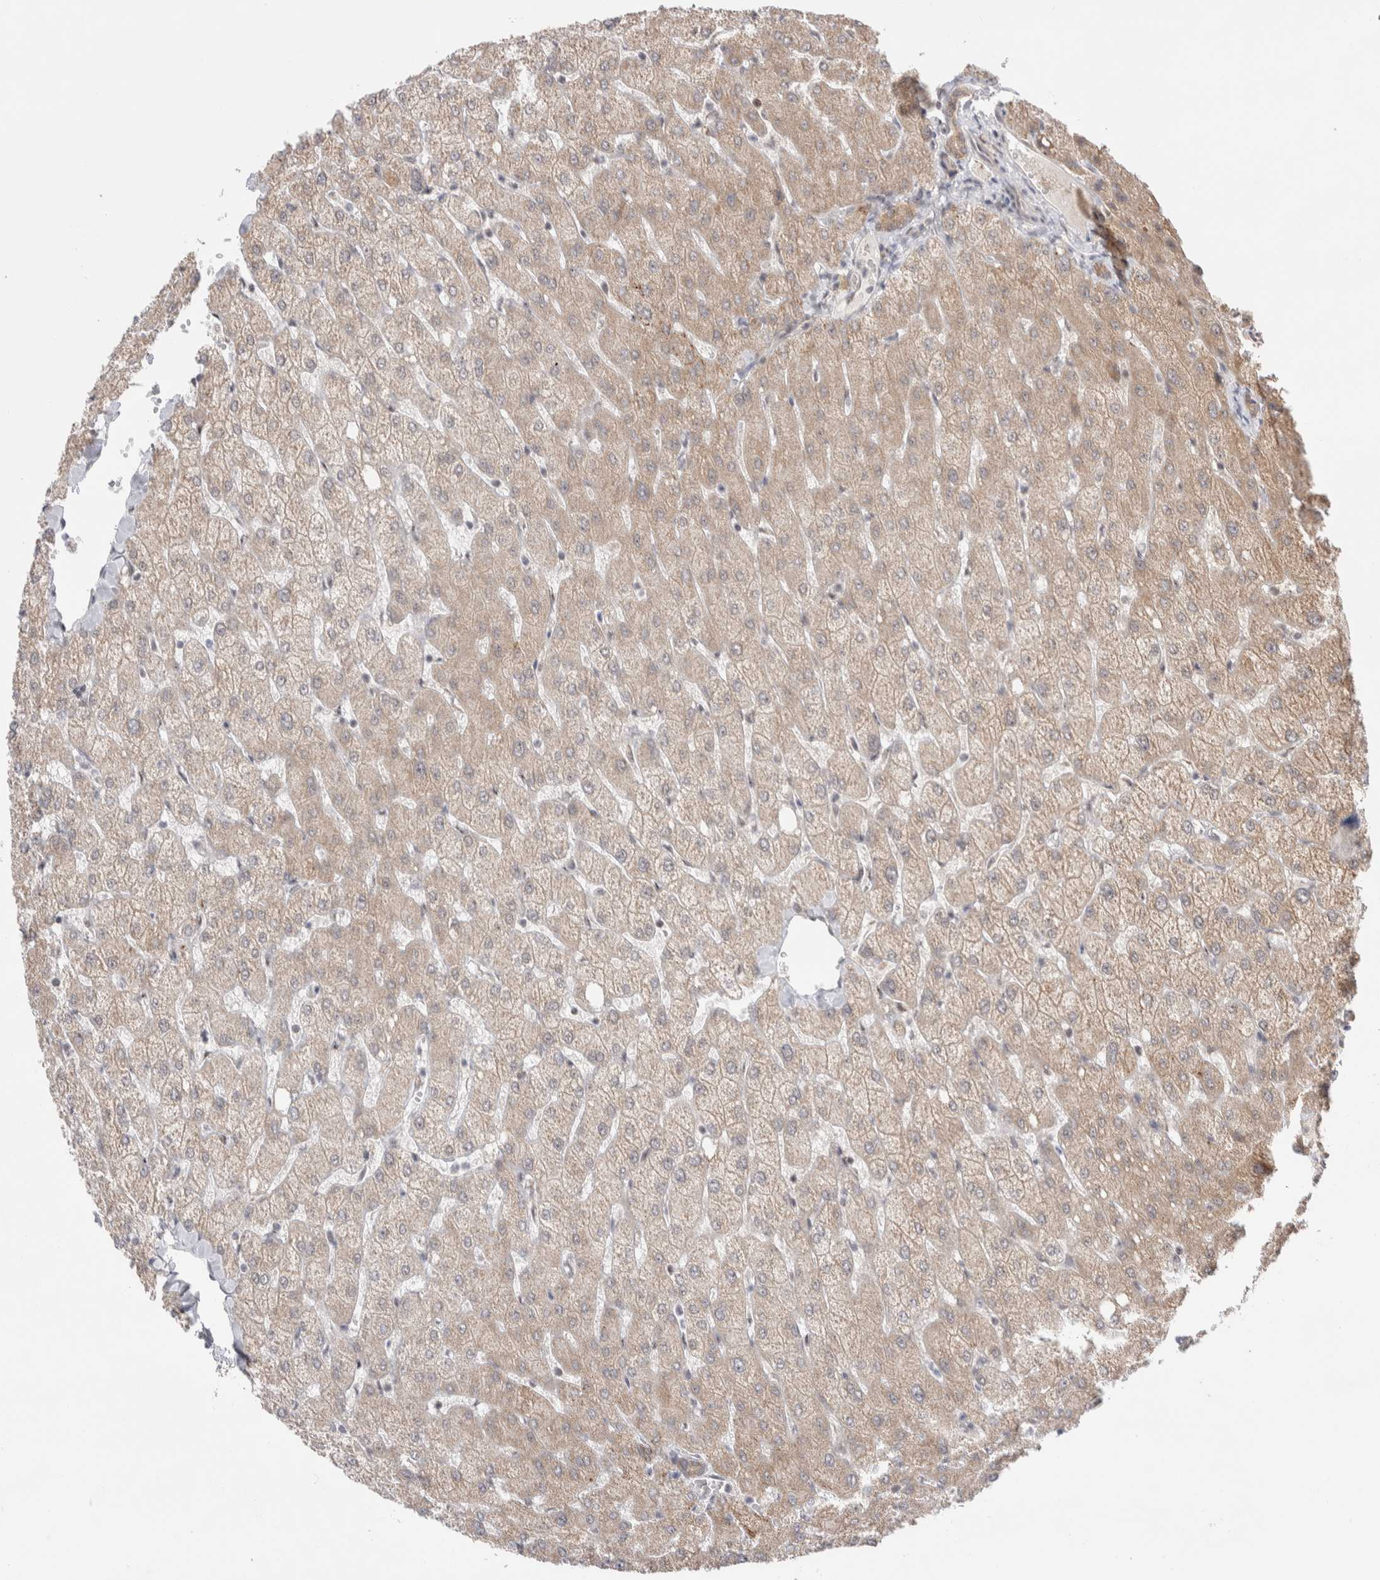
{"staining": {"intensity": "weak", "quantity": ">75%", "location": "cytoplasmic/membranous"}, "tissue": "liver", "cell_type": "Cholangiocytes", "image_type": "normal", "snomed": [{"axis": "morphology", "description": "Normal tissue, NOS"}, {"axis": "topography", "description": "Liver"}], "caption": "Human liver stained for a protein (brown) displays weak cytoplasmic/membranous positive staining in approximately >75% of cholangiocytes.", "gene": "ZNF695", "patient": {"sex": "female", "age": 54}}